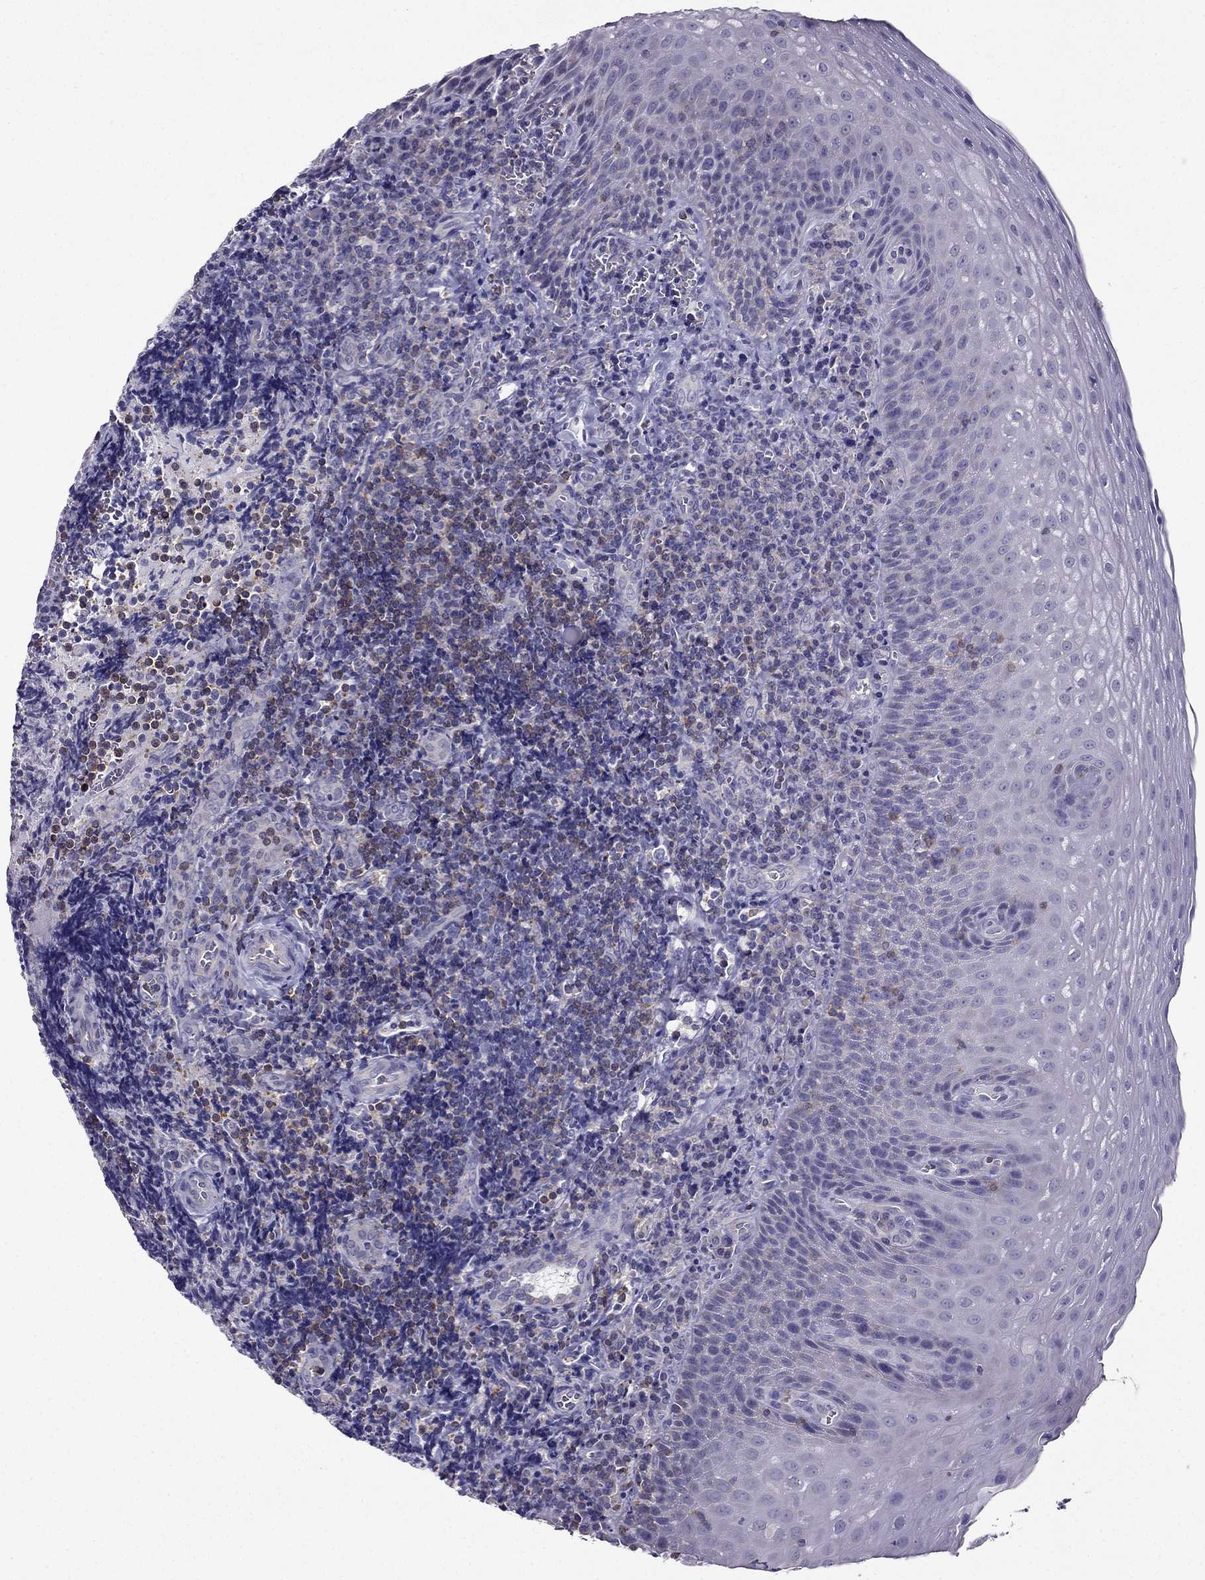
{"staining": {"intensity": "negative", "quantity": "none", "location": "none"}, "tissue": "tonsil", "cell_type": "Germinal center cells", "image_type": "normal", "snomed": [{"axis": "morphology", "description": "Normal tissue, NOS"}, {"axis": "morphology", "description": "Inflammation, NOS"}, {"axis": "topography", "description": "Tonsil"}], "caption": "This is an immunohistochemistry micrograph of benign human tonsil. There is no staining in germinal center cells.", "gene": "AAK1", "patient": {"sex": "female", "age": 31}}